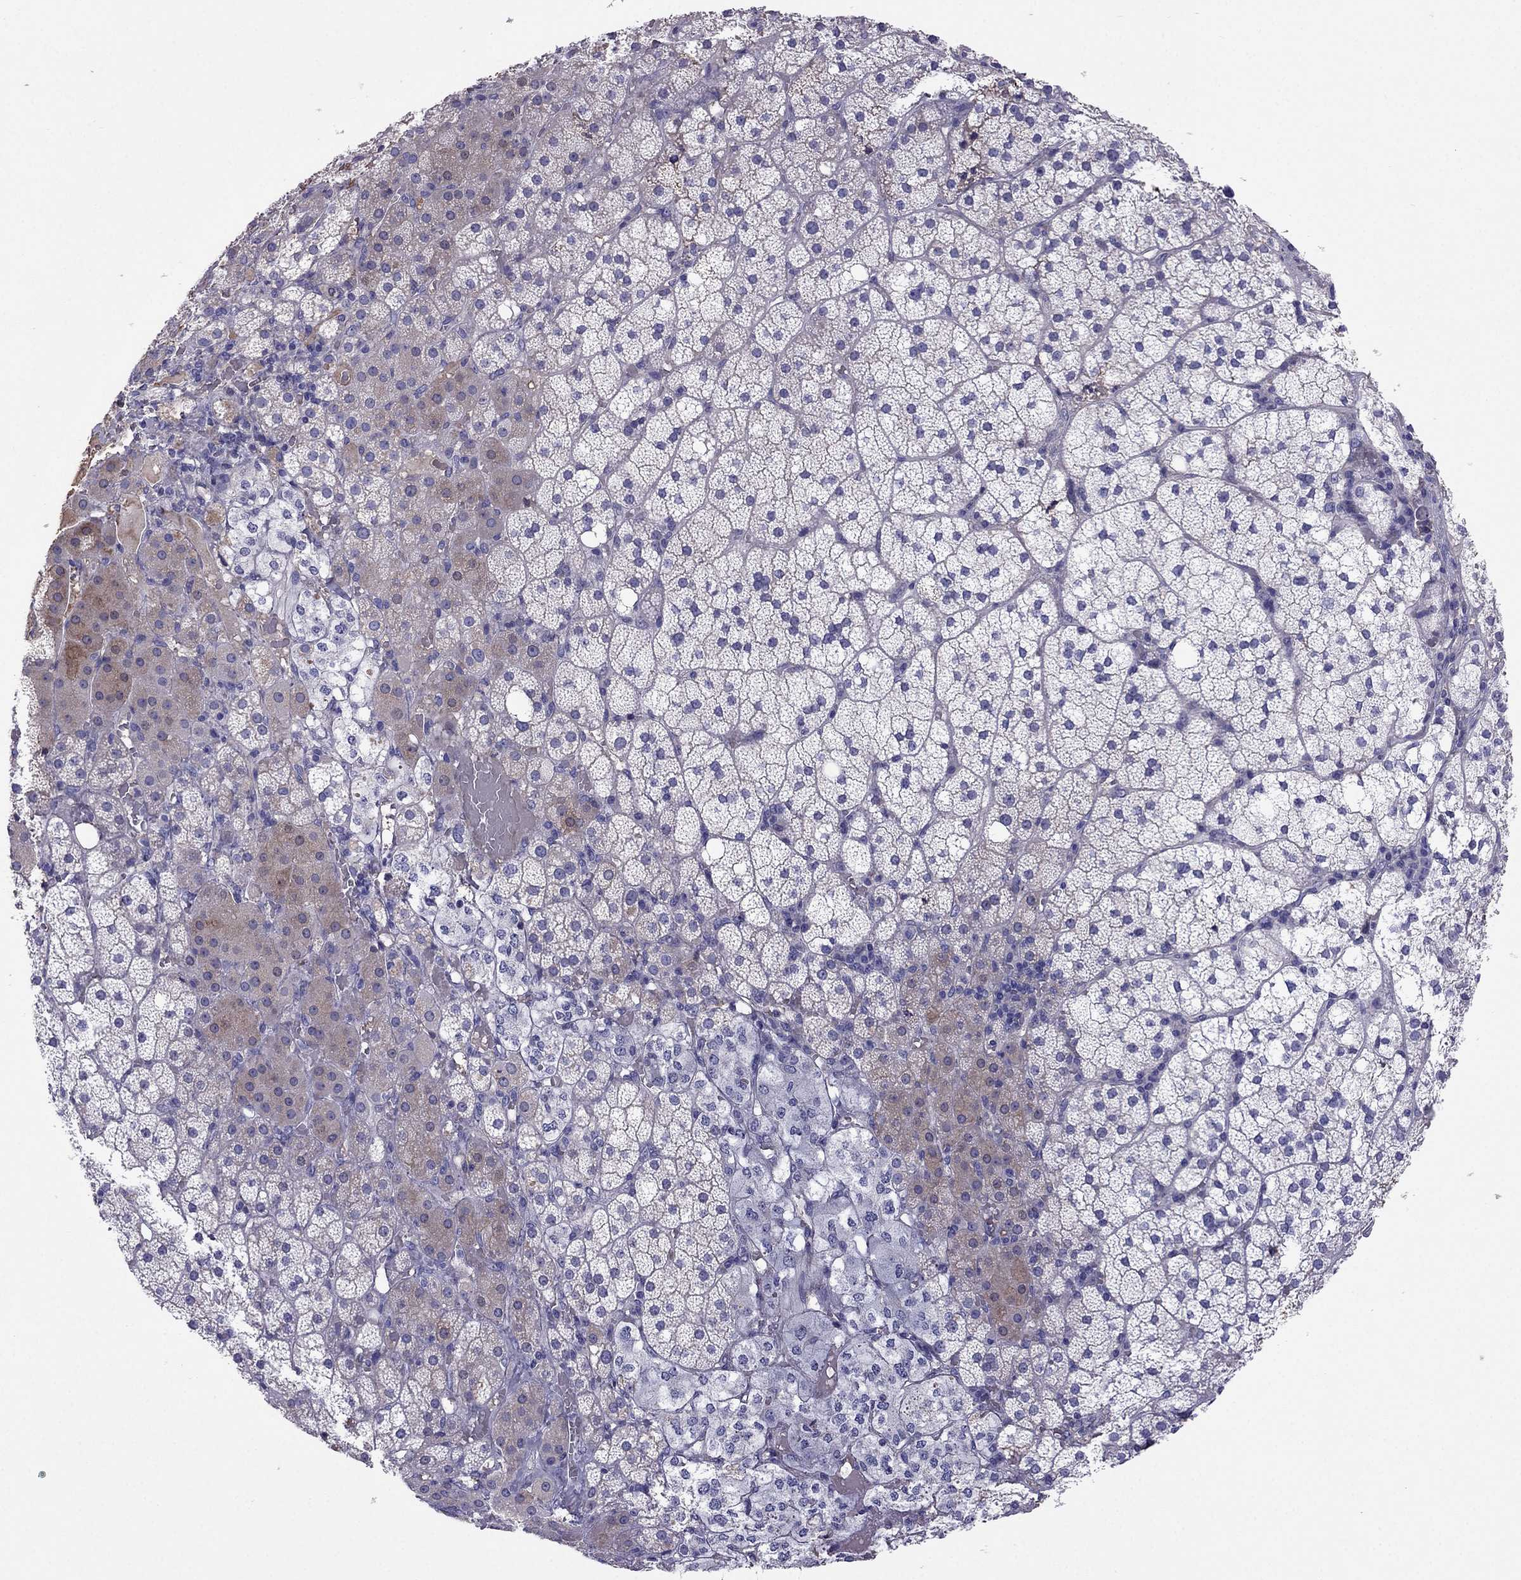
{"staining": {"intensity": "moderate", "quantity": "<25%", "location": "cytoplasmic/membranous"}, "tissue": "adrenal gland", "cell_type": "Glandular cells", "image_type": "normal", "snomed": [{"axis": "morphology", "description": "Normal tissue, NOS"}, {"axis": "topography", "description": "Adrenal gland"}], "caption": "Normal adrenal gland was stained to show a protein in brown. There is low levels of moderate cytoplasmic/membranous staining in about <25% of glandular cells.", "gene": "TBC1D21", "patient": {"sex": "male", "age": 53}}